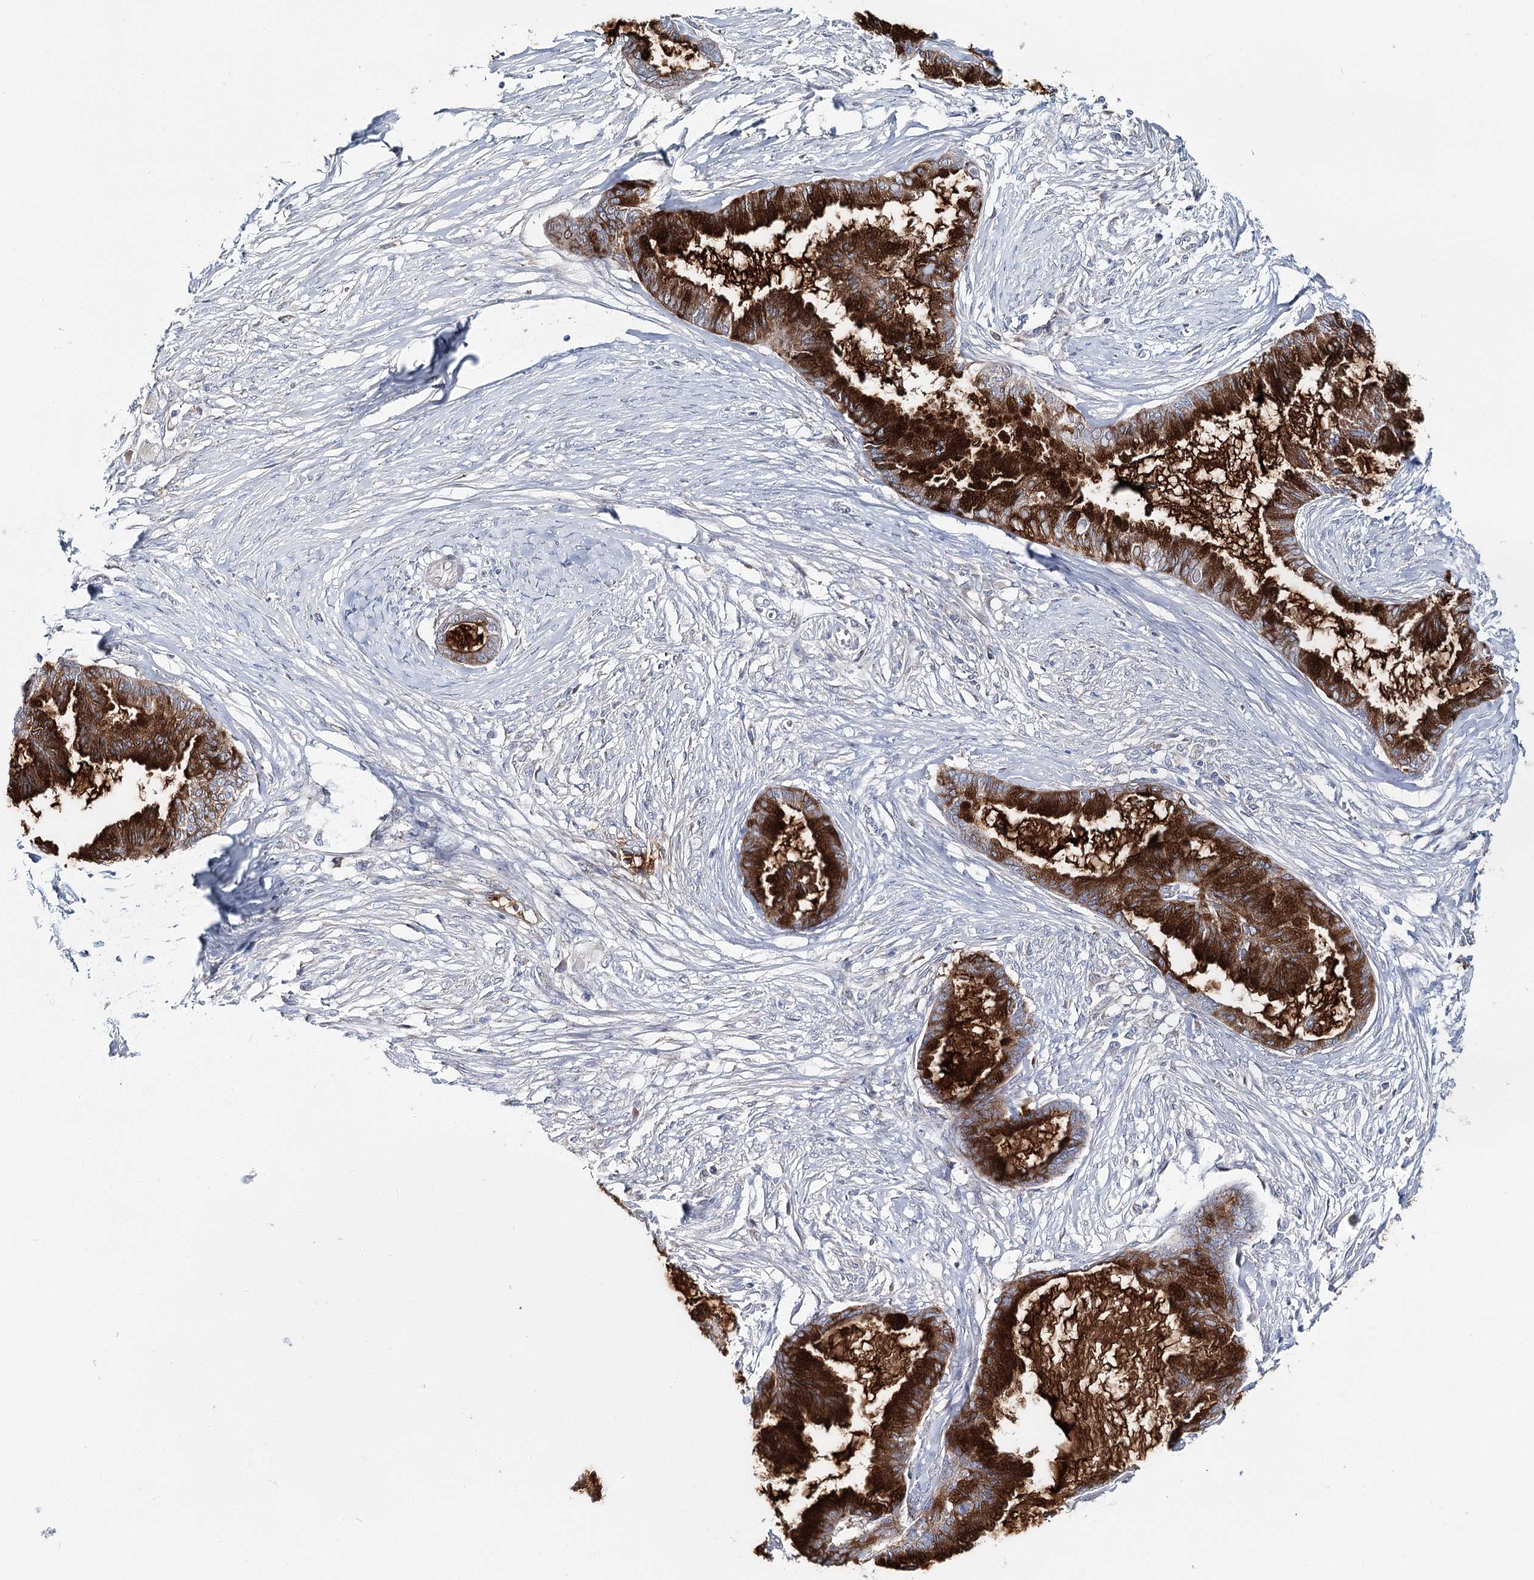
{"staining": {"intensity": "strong", "quantity": "25%-75%", "location": "cytoplasmic/membranous"}, "tissue": "endometrial cancer", "cell_type": "Tumor cells", "image_type": "cancer", "snomed": [{"axis": "morphology", "description": "Adenocarcinoma, NOS"}, {"axis": "topography", "description": "Endometrium"}], "caption": "Tumor cells demonstrate high levels of strong cytoplasmic/membranous staining in about 25%-75% of cells in endometrial adenocarcinoma.", "gene": "CPLANE1", "patient": {"sex": "female", "age": 86}}